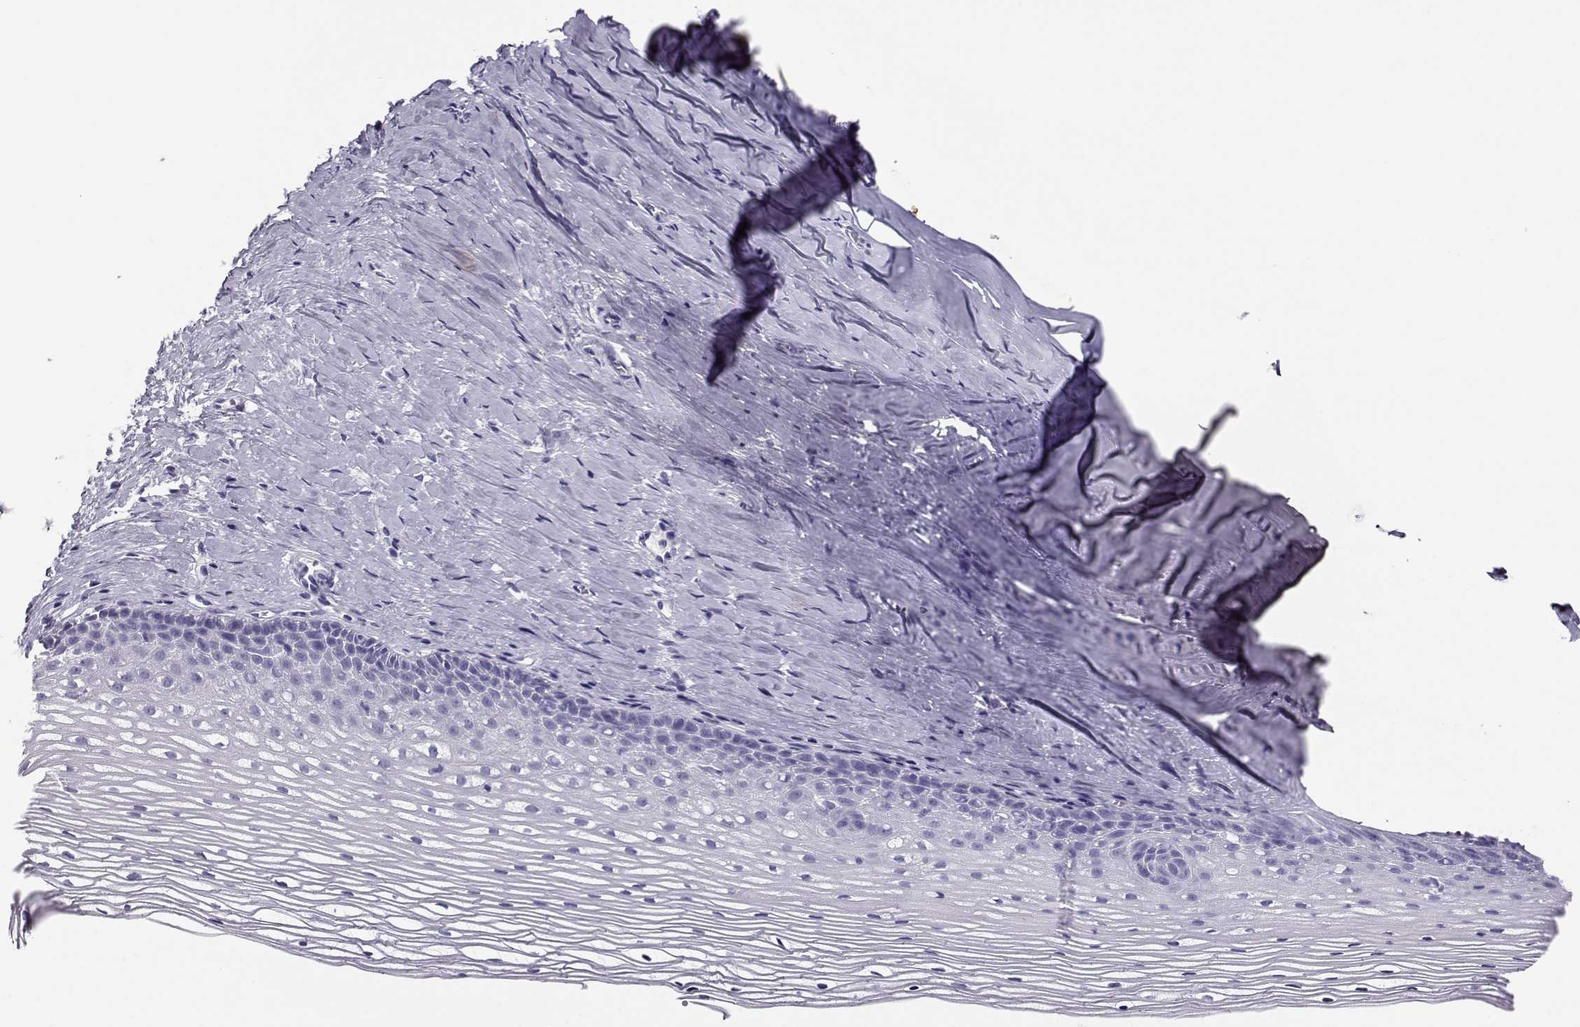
{"staining": {"intensity": "negative", "quantity": "none", "location": "none"}, "tissue": "cervix", "cell_type": "Squamous epithelial cells", "image_type": "normal", "snomed": [{"axis": "morphology", "description": "Normal tissue, NOS"}, {"axis": "topography", "description": "Cervix"}], "caption": "Image shows no significant protein staining in squamous epithelial cells of unremarkable cervix.", "gene": "RHOXF2B", "patient": {"sex": "female", "age": 40}}